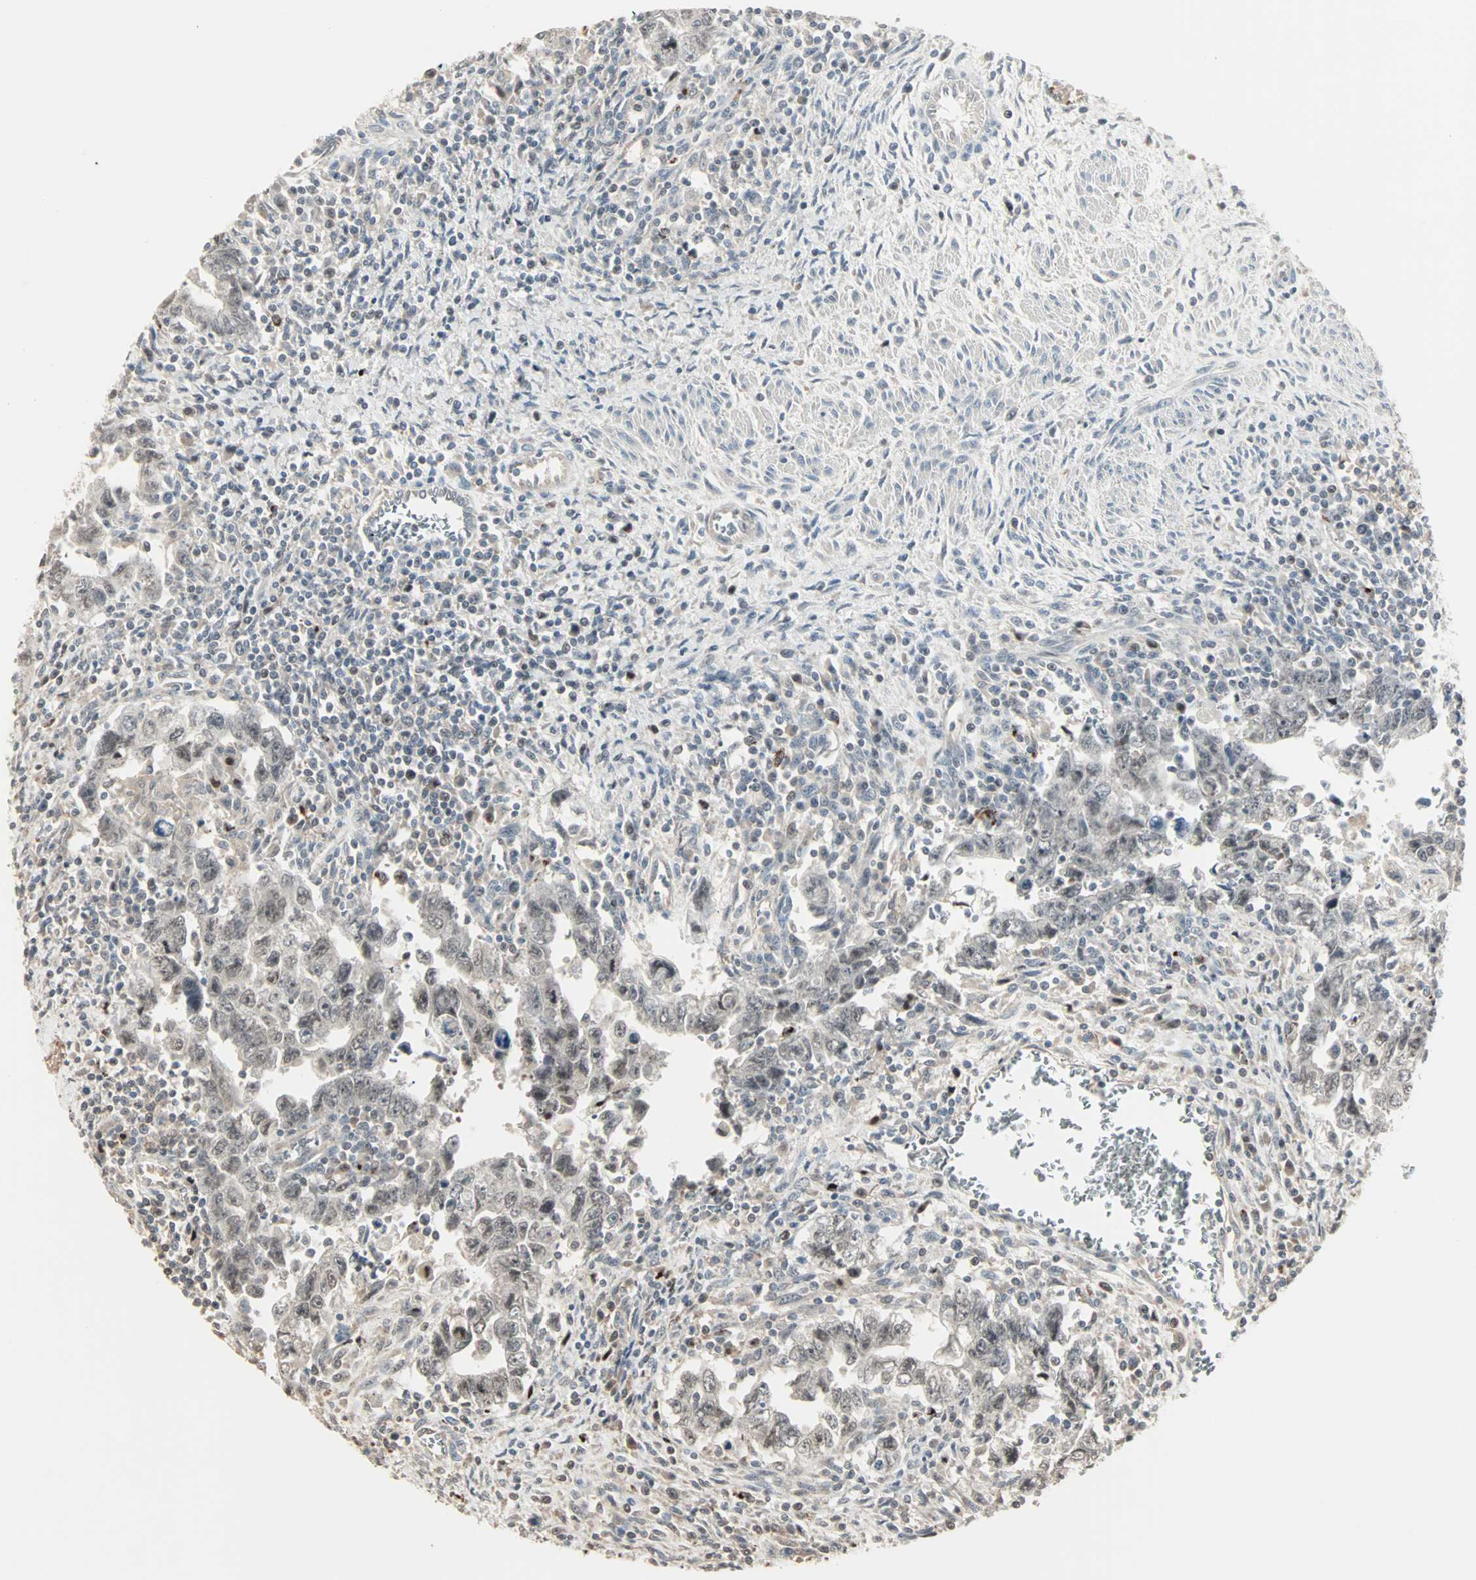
{"staining": {"intensity": "moderate", "quantity": ">75%", "location": "cytoplasmic/membranous,nuclear"}, "tissue": "testis cancer", "cell_type": "Tumor cells", "image_type": "cancer", "snomed": [{"axis": "morphology", "description": "Carcinoma, Embryonal, NOS"}, {"axis": "topography", "description": "Testis"}], "caption": "This photomicrograph reveals immunohistochemistry (IHC) staining of human embryonal carcinoma (testis), with medium moderate cytoplasmic/membranous and nuclear expression in about >75% of tumor cells.", "gene": "KDM4A", "patient": {"sex": "male", "age": 28}}